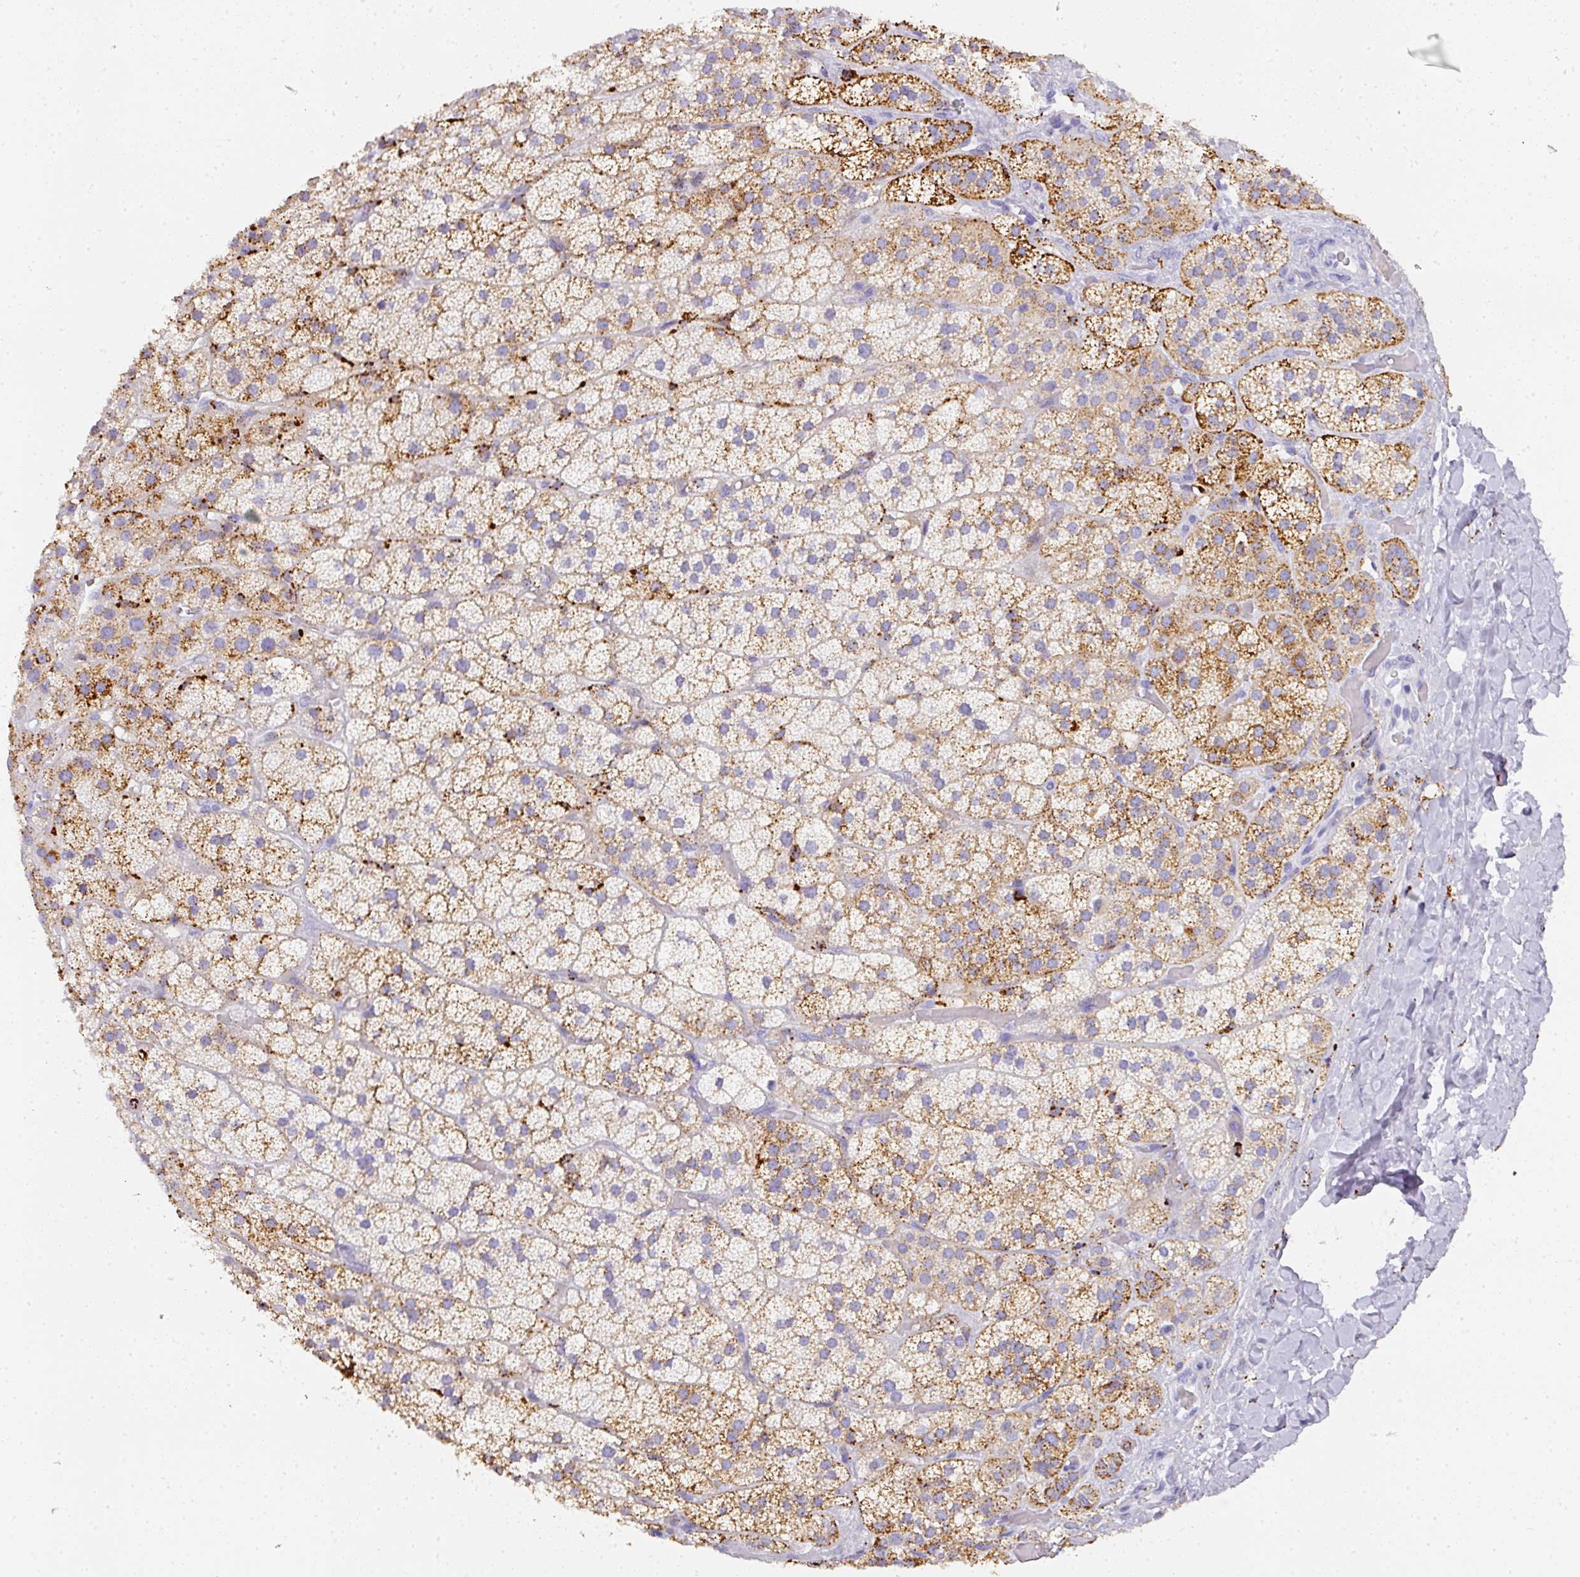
{"staining": {"intensity": "strong", "quantity": "25%-75%", "location": "cytoplasmic/membranous"}, "tissue": "adrenal gland", "cell_type": "Glandular cells", "image_type": "normal", "snomed": [{"axis": "morphology", "description": "Normal tissue, NOS"}, {"axis": "topography", "description": "Adrenal gland"}], "caption": "About 25%-75% of glandular cells in benign human adrenal gland exhibit strong cytoplasmic/membranous protein positivity as visualized by brown immunohistochemical staining.", "gene": "MMACHC", "patient": {"sex": "male", "age": 57}}